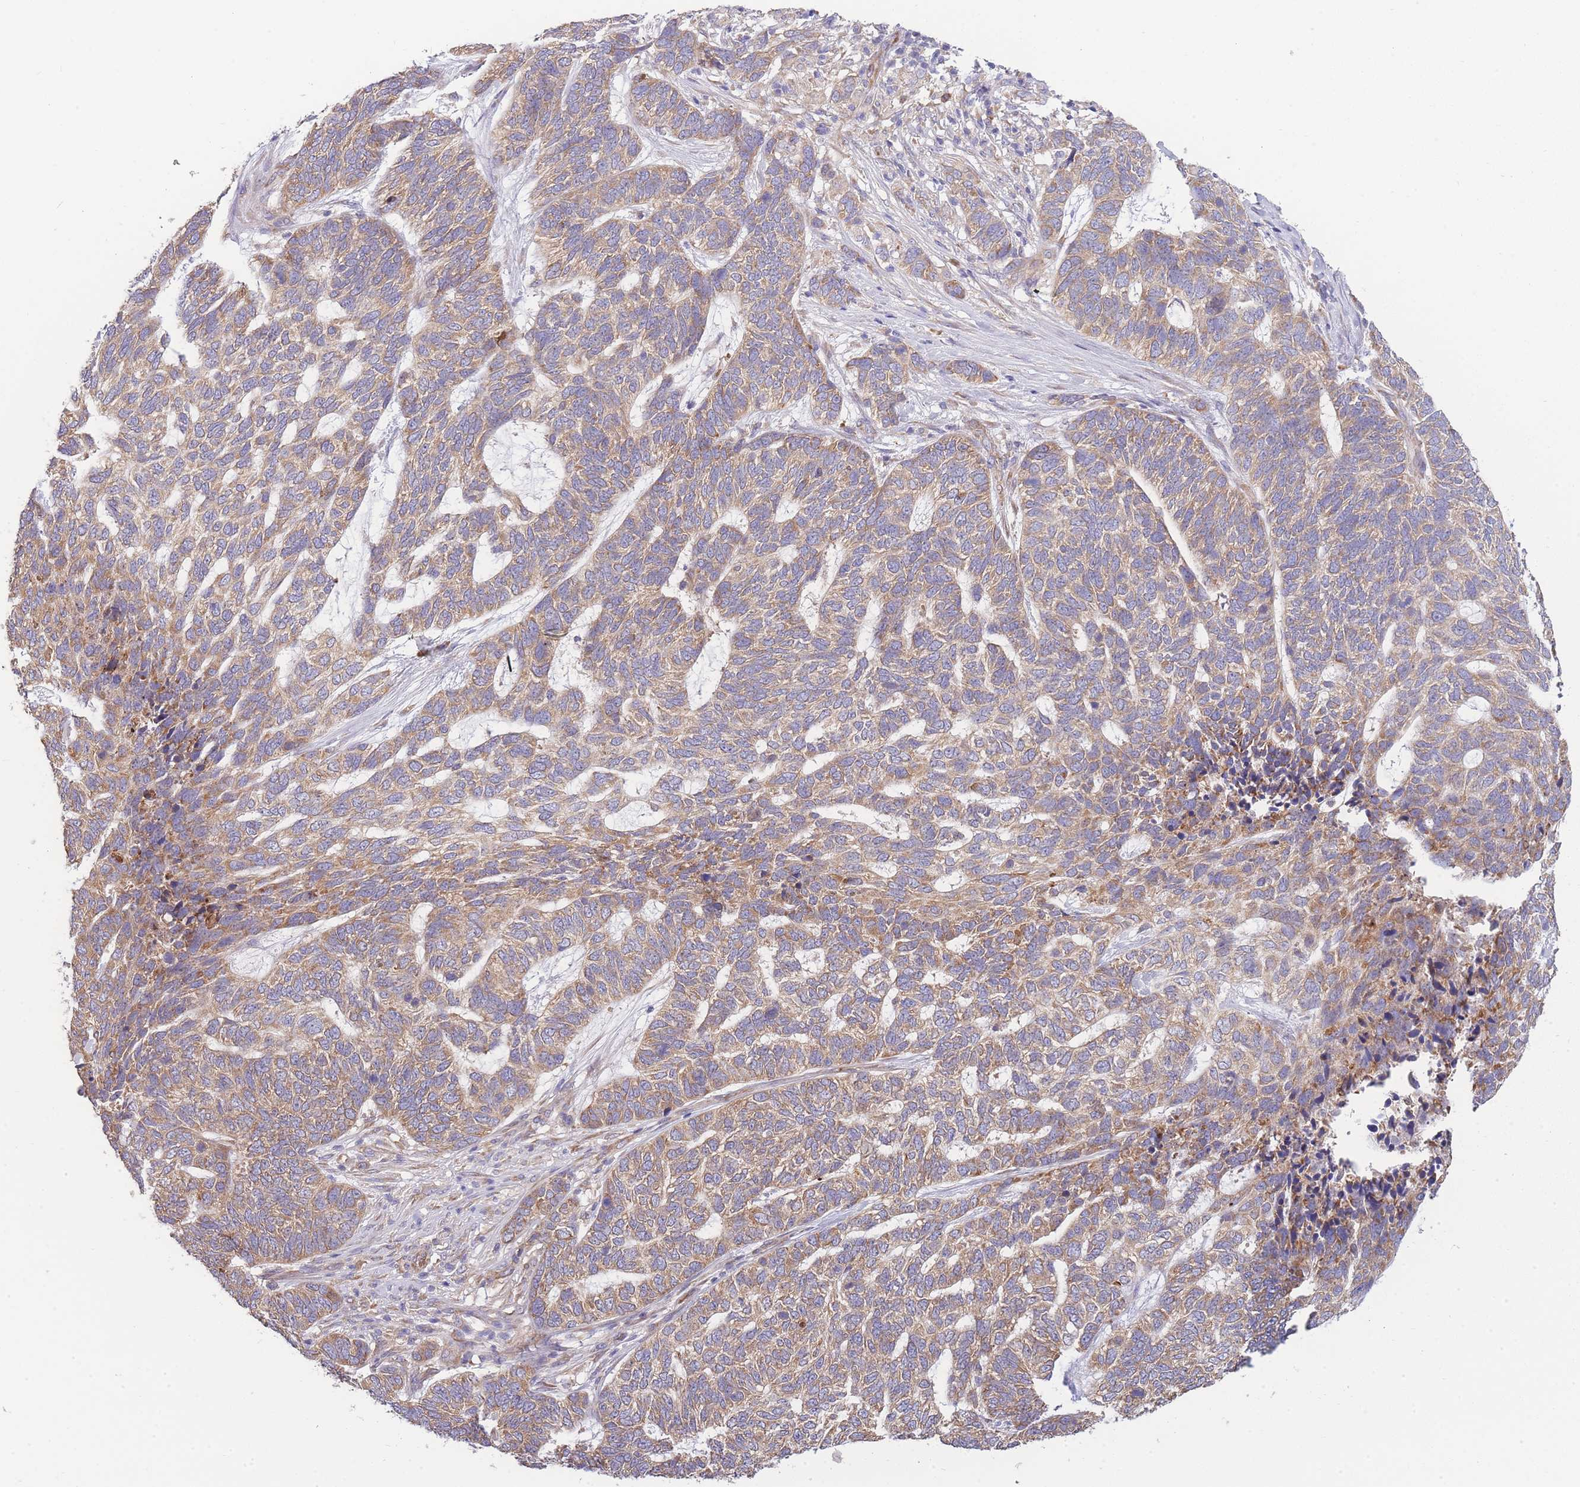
{"staining": {"intensity": "moderate", "quantity": ">75%", "location": "cytoplasmic/membranous"}, "tissue": "skin cancer", "cell_type": "Tumor cells", "image_type": "cancer", "snomed": [{"axis": "morphology", "description": "Basal cell carcinoma"}, {"axis": "topography", "description": "Skin"}], "caption": "This is an image of immunohistochemistry staining of skin cancer, which shows moderate staining in the cytoplasmic/membranous of tumor cells.", "gene": "BEX1", "patient": {"sex": "female", "age": 65}}